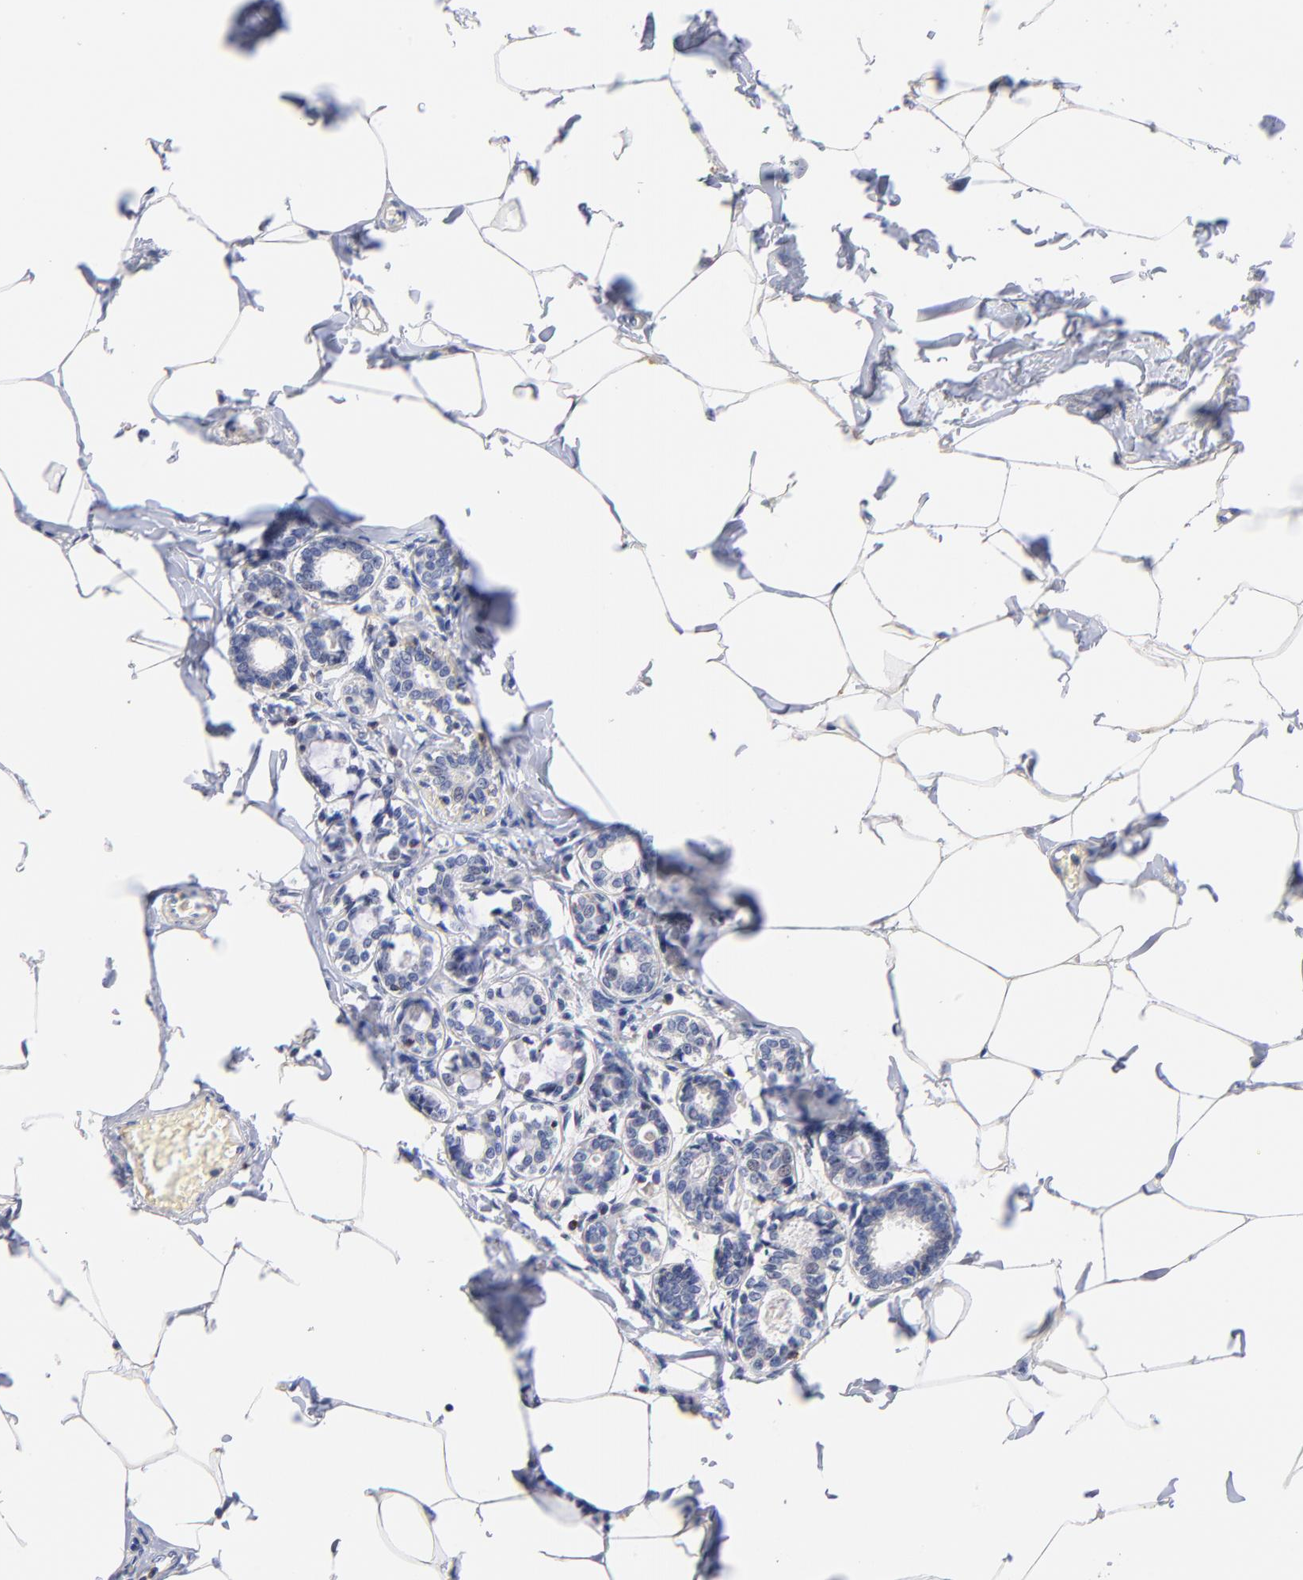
{"staining": {"intensity": "negative", "quantity": "none", "location": "none"}, "tissue": "breast cancer", "cell_type": "Tumor cells", "image_type": "cancer", "snomed": [{"axis": "morphology", "description": "Lobular carcinoma"}, {"axis": "topography", "description": "Breast"}], "caption": "Tumor cells are negative for brown protein staining in breast cancer (lobular carcinoma).", "gene": "KREMEN2", "patient": {"sex": "female", "age": 51}}